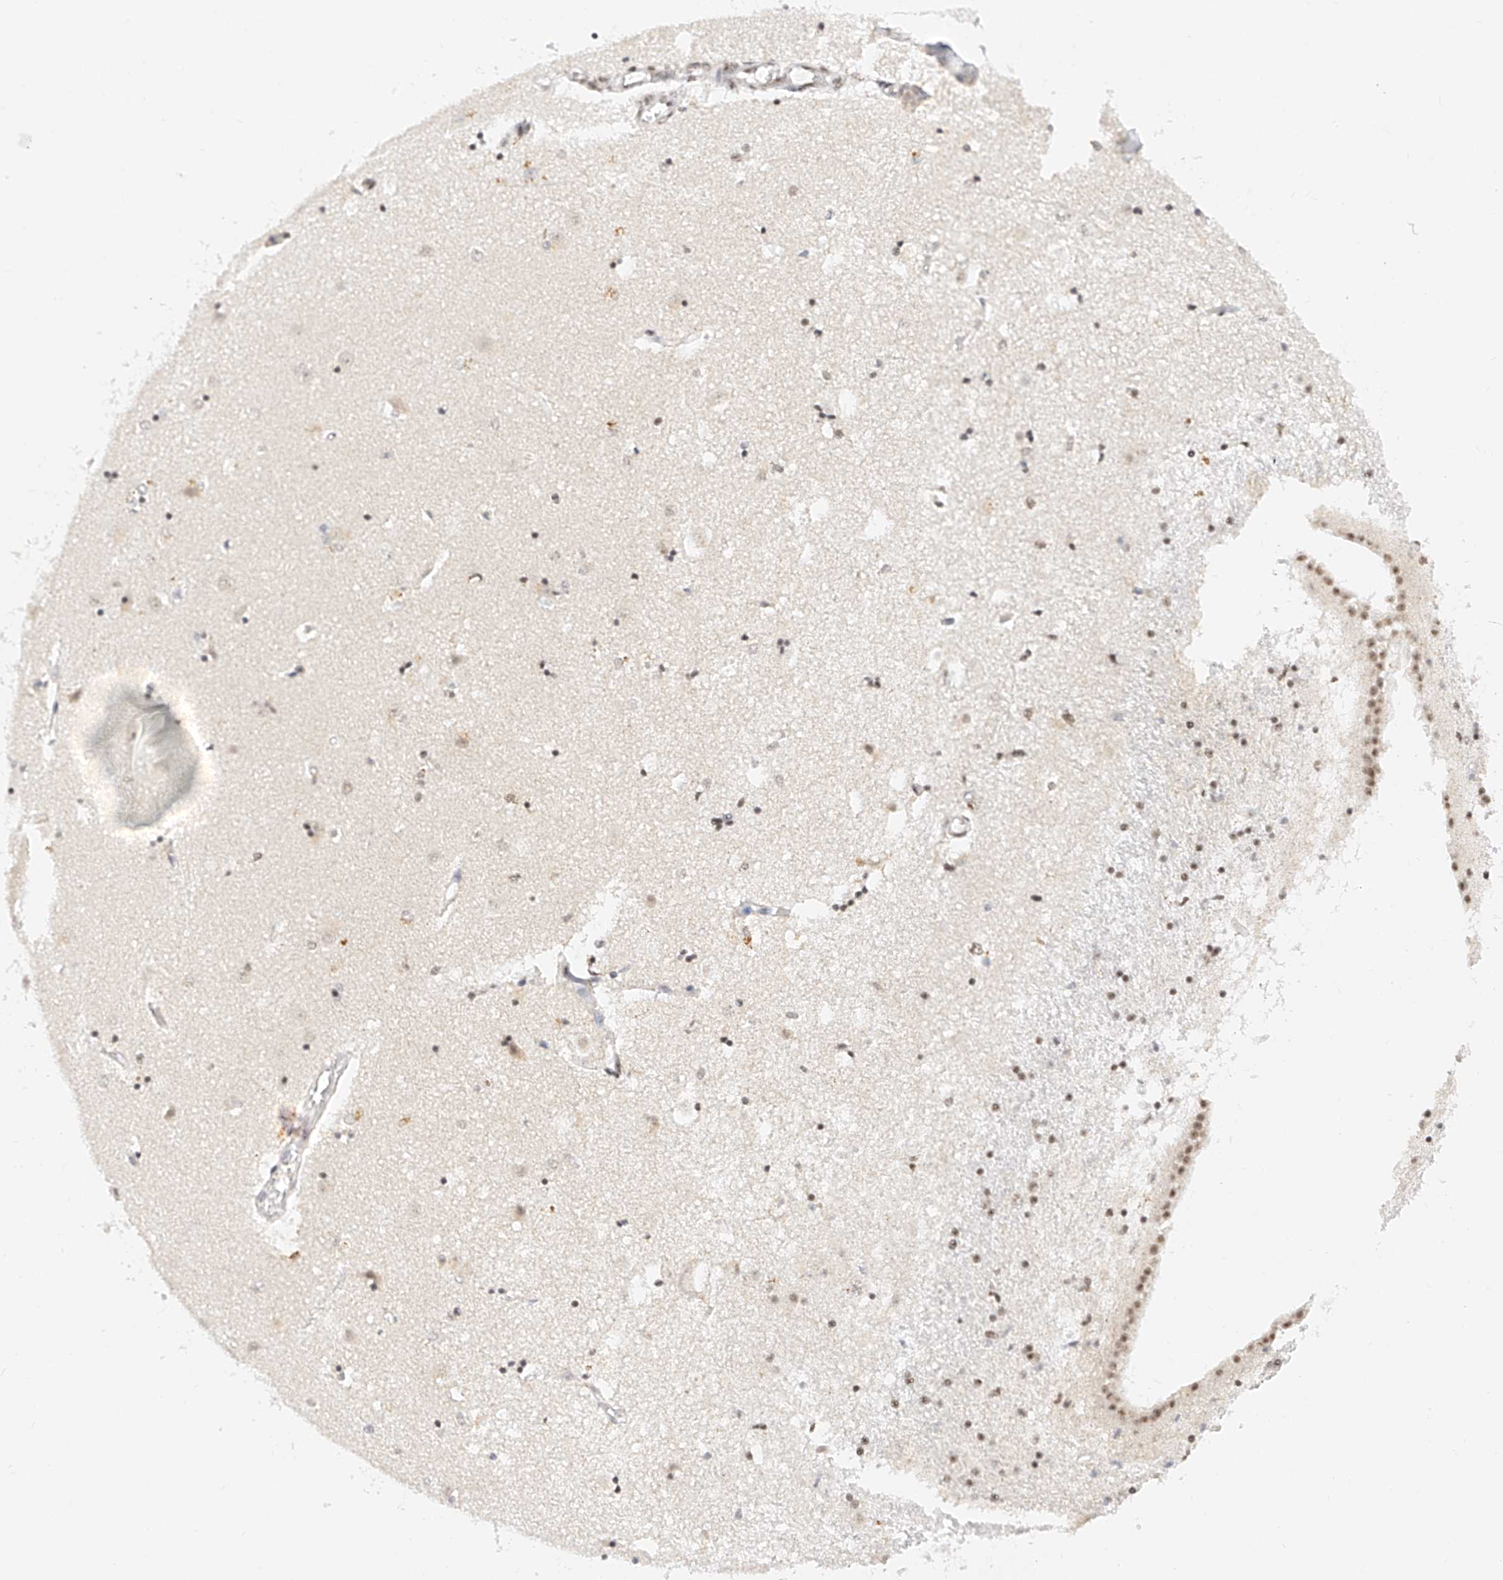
{"staining": {"intensity": "moderate", "quantity": "25%-75%", "location": "nuclear"}, "tissue": "caudate", "cell_type": "Glial cells", "image_type": "normal", "snomed": [{"axis": "morphology", "description": "Normal tissue, NOS"}, {"axis": "topography", "description": "Lateral ventricle wall"}], "caption": "Immunohistochemical staining of unremarkable caudate displays 25%-75% levels of moderate nuclear protein staining in about 25%-75% of glial cells. The protein is stained brown, and the nuclei are stained in blue (DAB IHC with brightfield microscopy, high magnification).", "gene": "NRF1", "patient": {"sex": "male", "age": 45}}